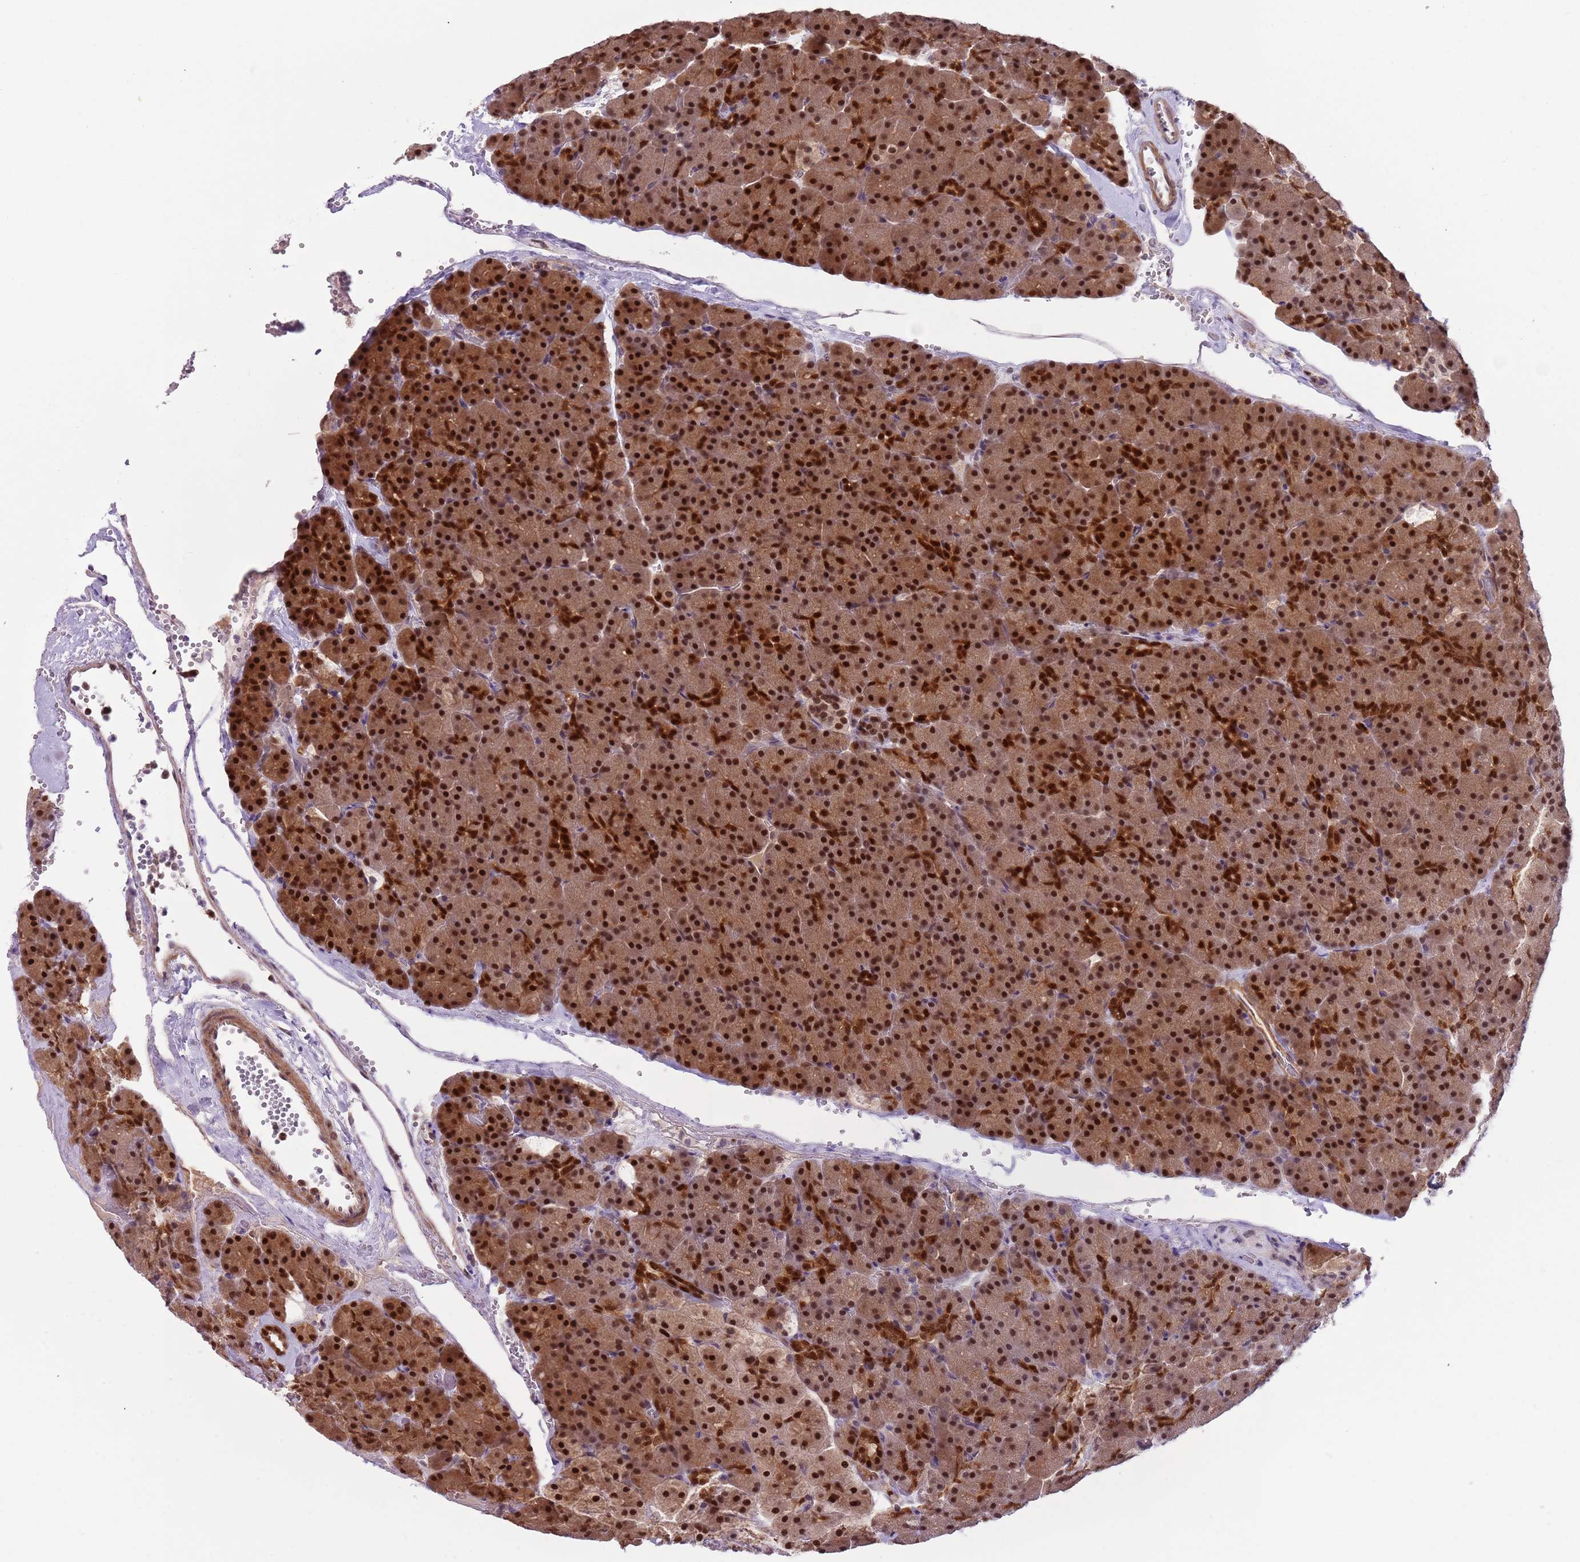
{"staining": {"intensity": "strong", "quantity": ">75%", "location": "cytoplasmic/membranous,nuclear"}, "tissue": "pancreas", "cell_type": "Exocrine glandular cells", "image_type": "normal", "snomed": [{"axis": "morphology", "description": "Normal tissue, NOS"}, {"axis": "topography", "description": "Pancreas"}], "caption": "This is a histology image of immunohistochemistry staining of normal pancreas, which shows strong positivity in the cytoplasmic/membranous,nuclear of exocrine glandular cells.", "gene": "RMND5B", "patient": {"sex": "male", "age": 36}}